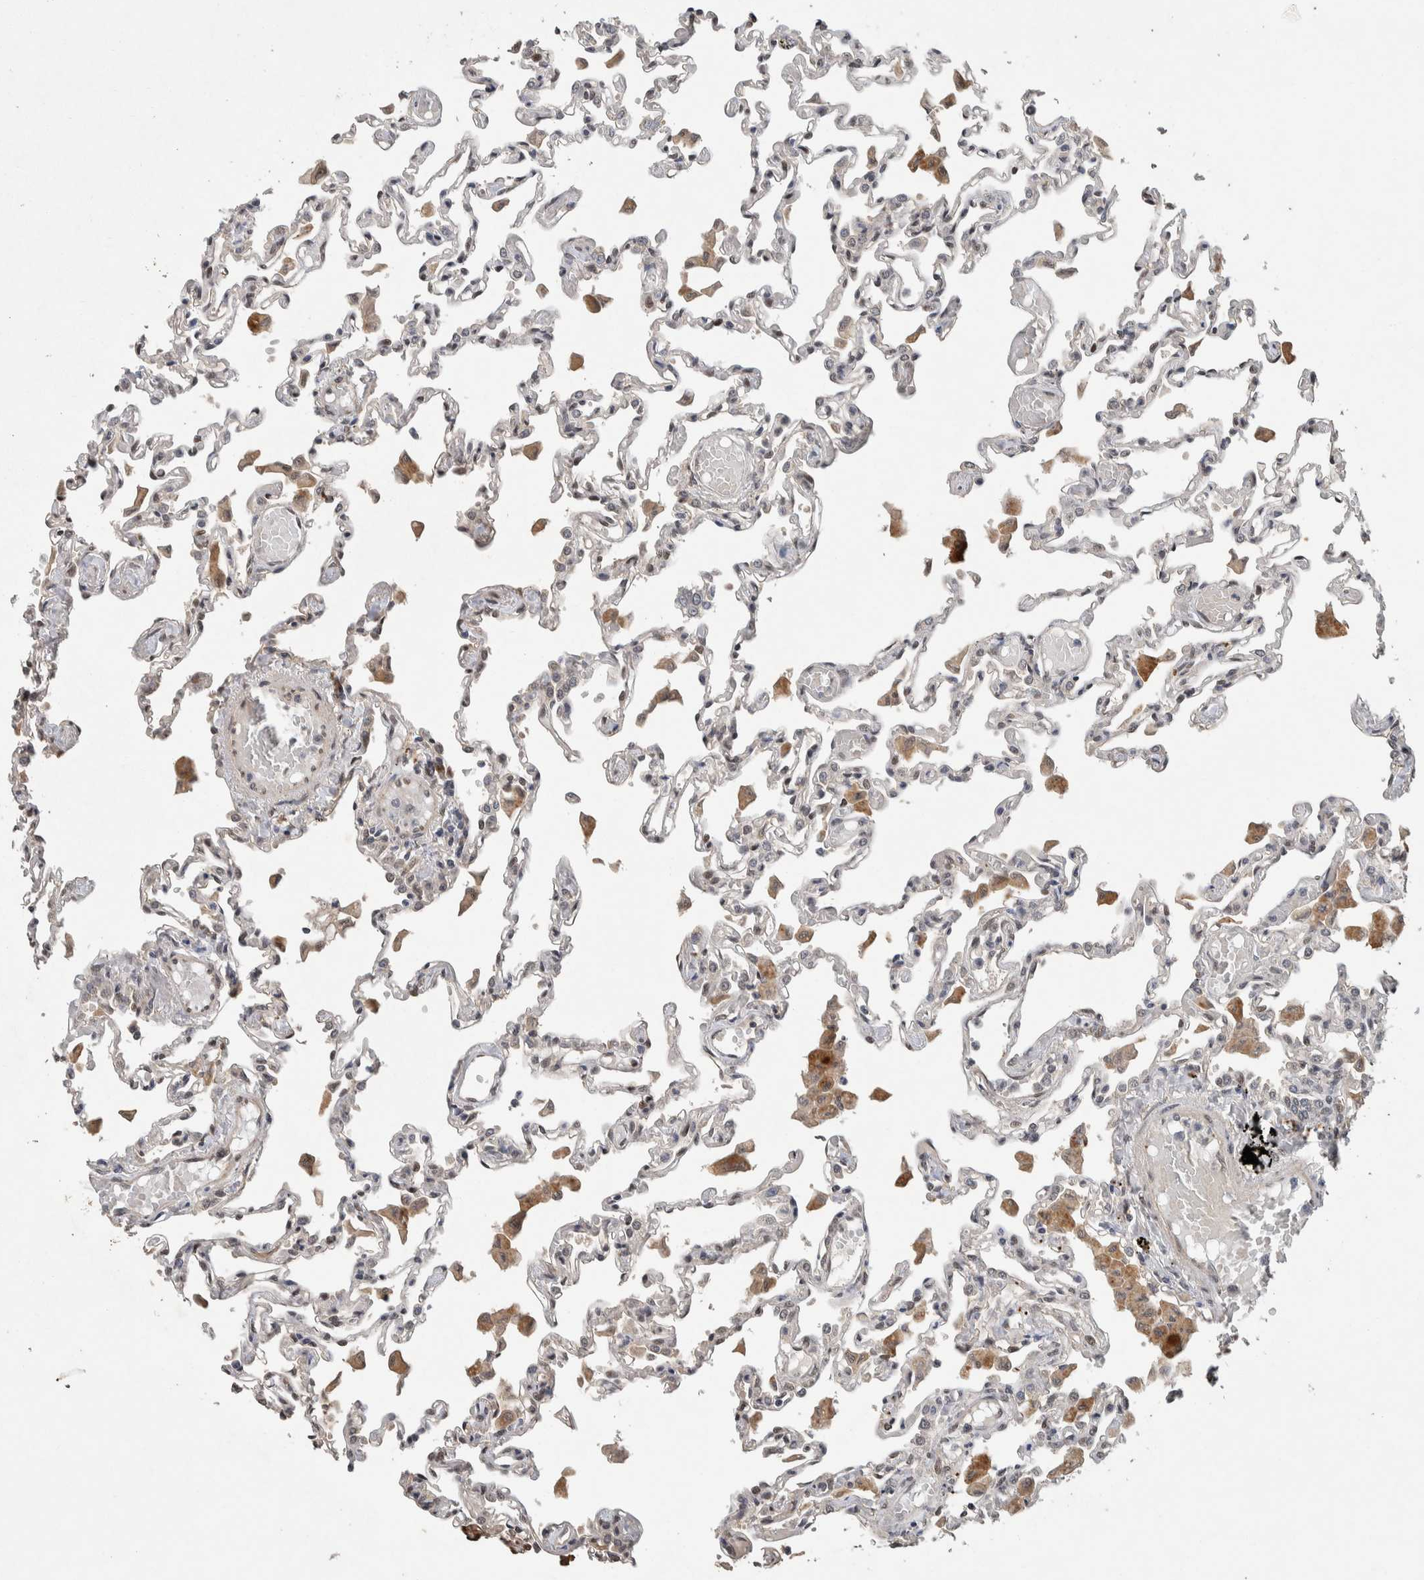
{"staining": {"intensity": "weak", "quantity": "<25%", "location": "nuclear"}, "tissue": "lung", "cell_type": "Alveolar cells", "image_type": "normal", "snomed": [{"axis": "morphology", "description": "Normal tissue, NOS"}, {"axis": "topography", "description": "Bronchus"}, {"axis": "topography", "description": "Lung"}], "caption": "The micrograph shows no significant expression in alveolar cells of lung.", "gene": "CYSRT1", "patient": {"sex": "female", "age": 49}}